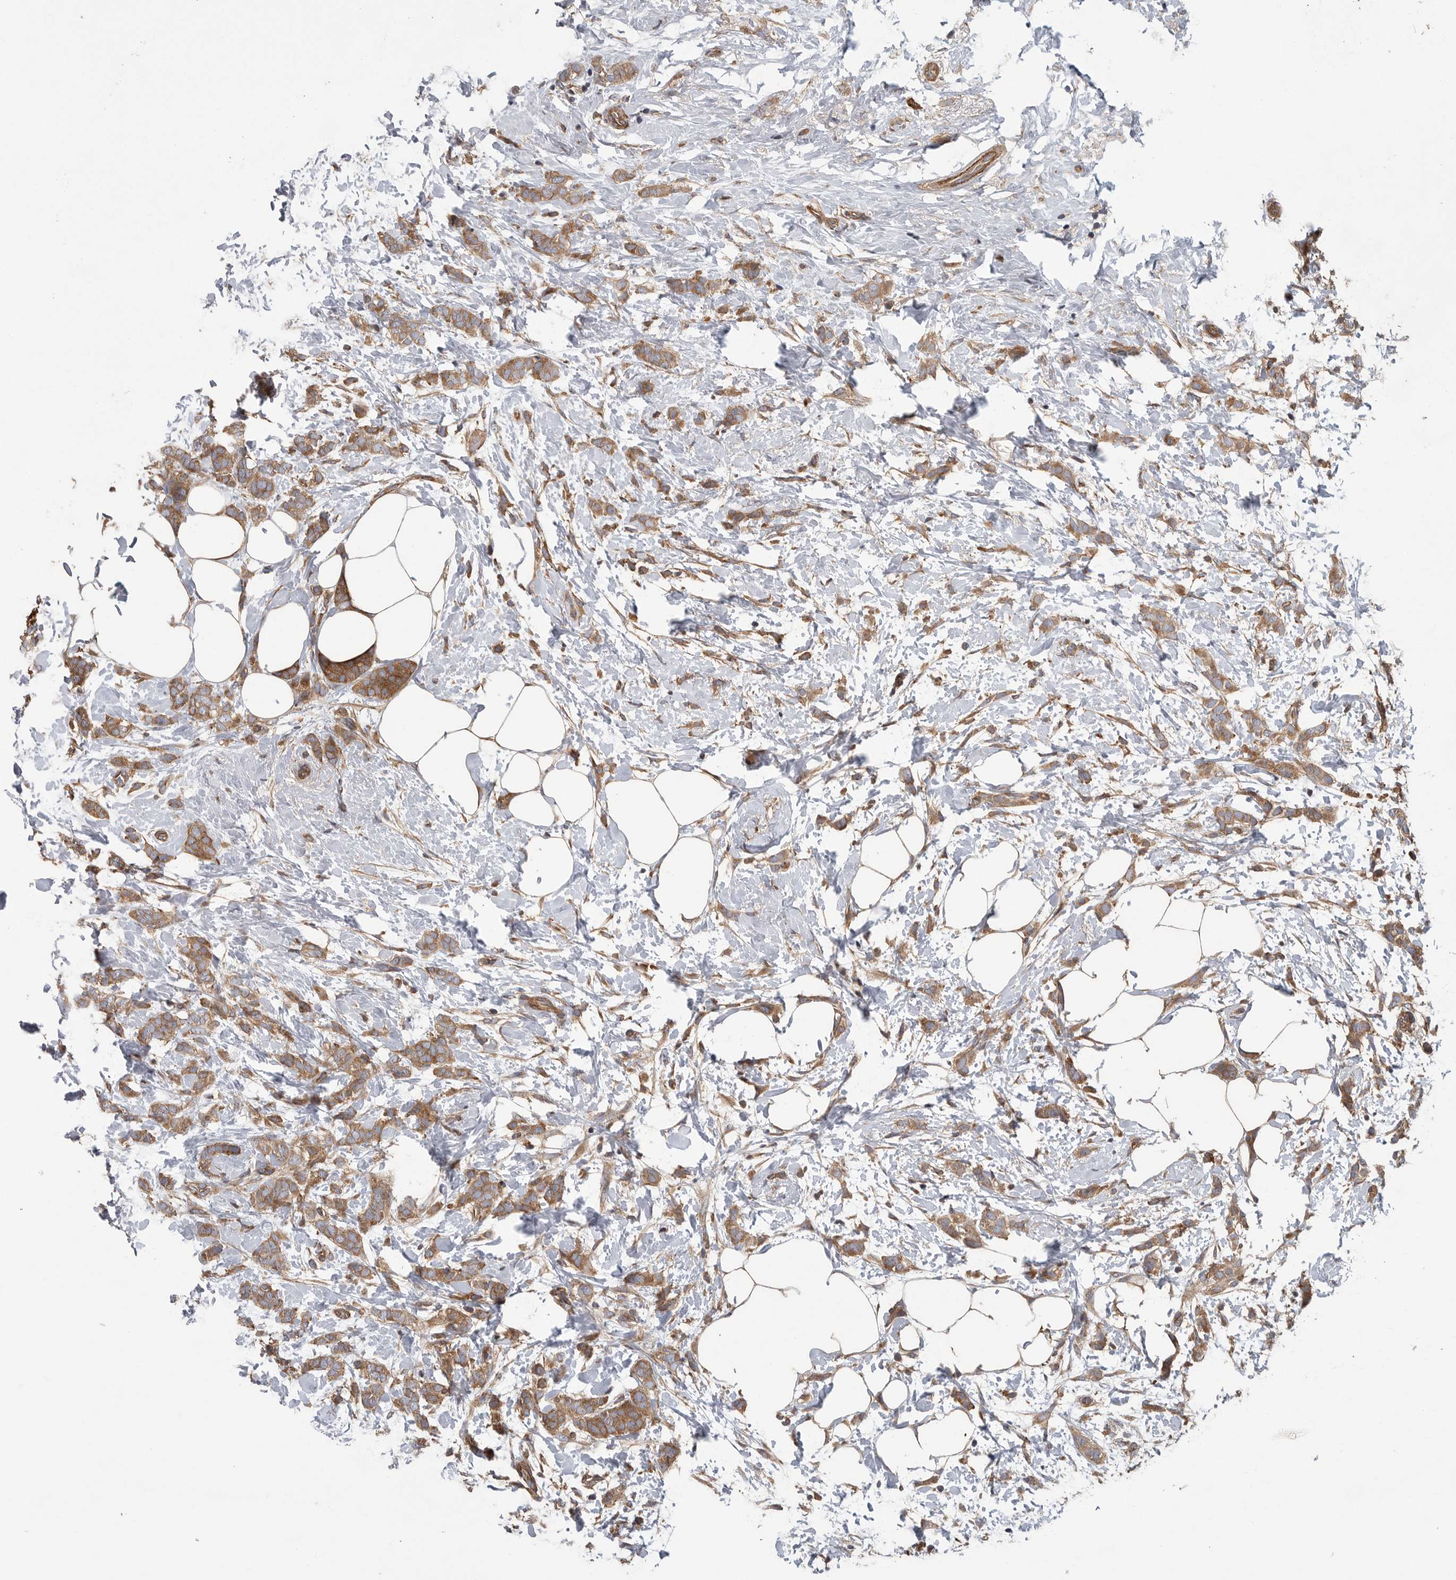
{"staining": {"intensity": "moderate", "quantity": ">75%", "location": "cytoplasmic/membranous"}, "tissue": "breast cancer", "cell_type": "Tumor cells", "image_type": "cancer", "snomed": [{"axis": "morphology", "description": "Lobular carcinoma, in situ"}, {"axis": "morphology", "description": "Lobular carcinoma"}, {"axis": "topography", "description": "Breast"}], "caption": "Human lobular carcinoma (breast) stained for a protein (brown) reveals moderate cytoplasmic/membranous positive expression in approximately >75% of tumor cells.", "gene": "OXR1", "patient": {"sex": "female", "age": 41}}